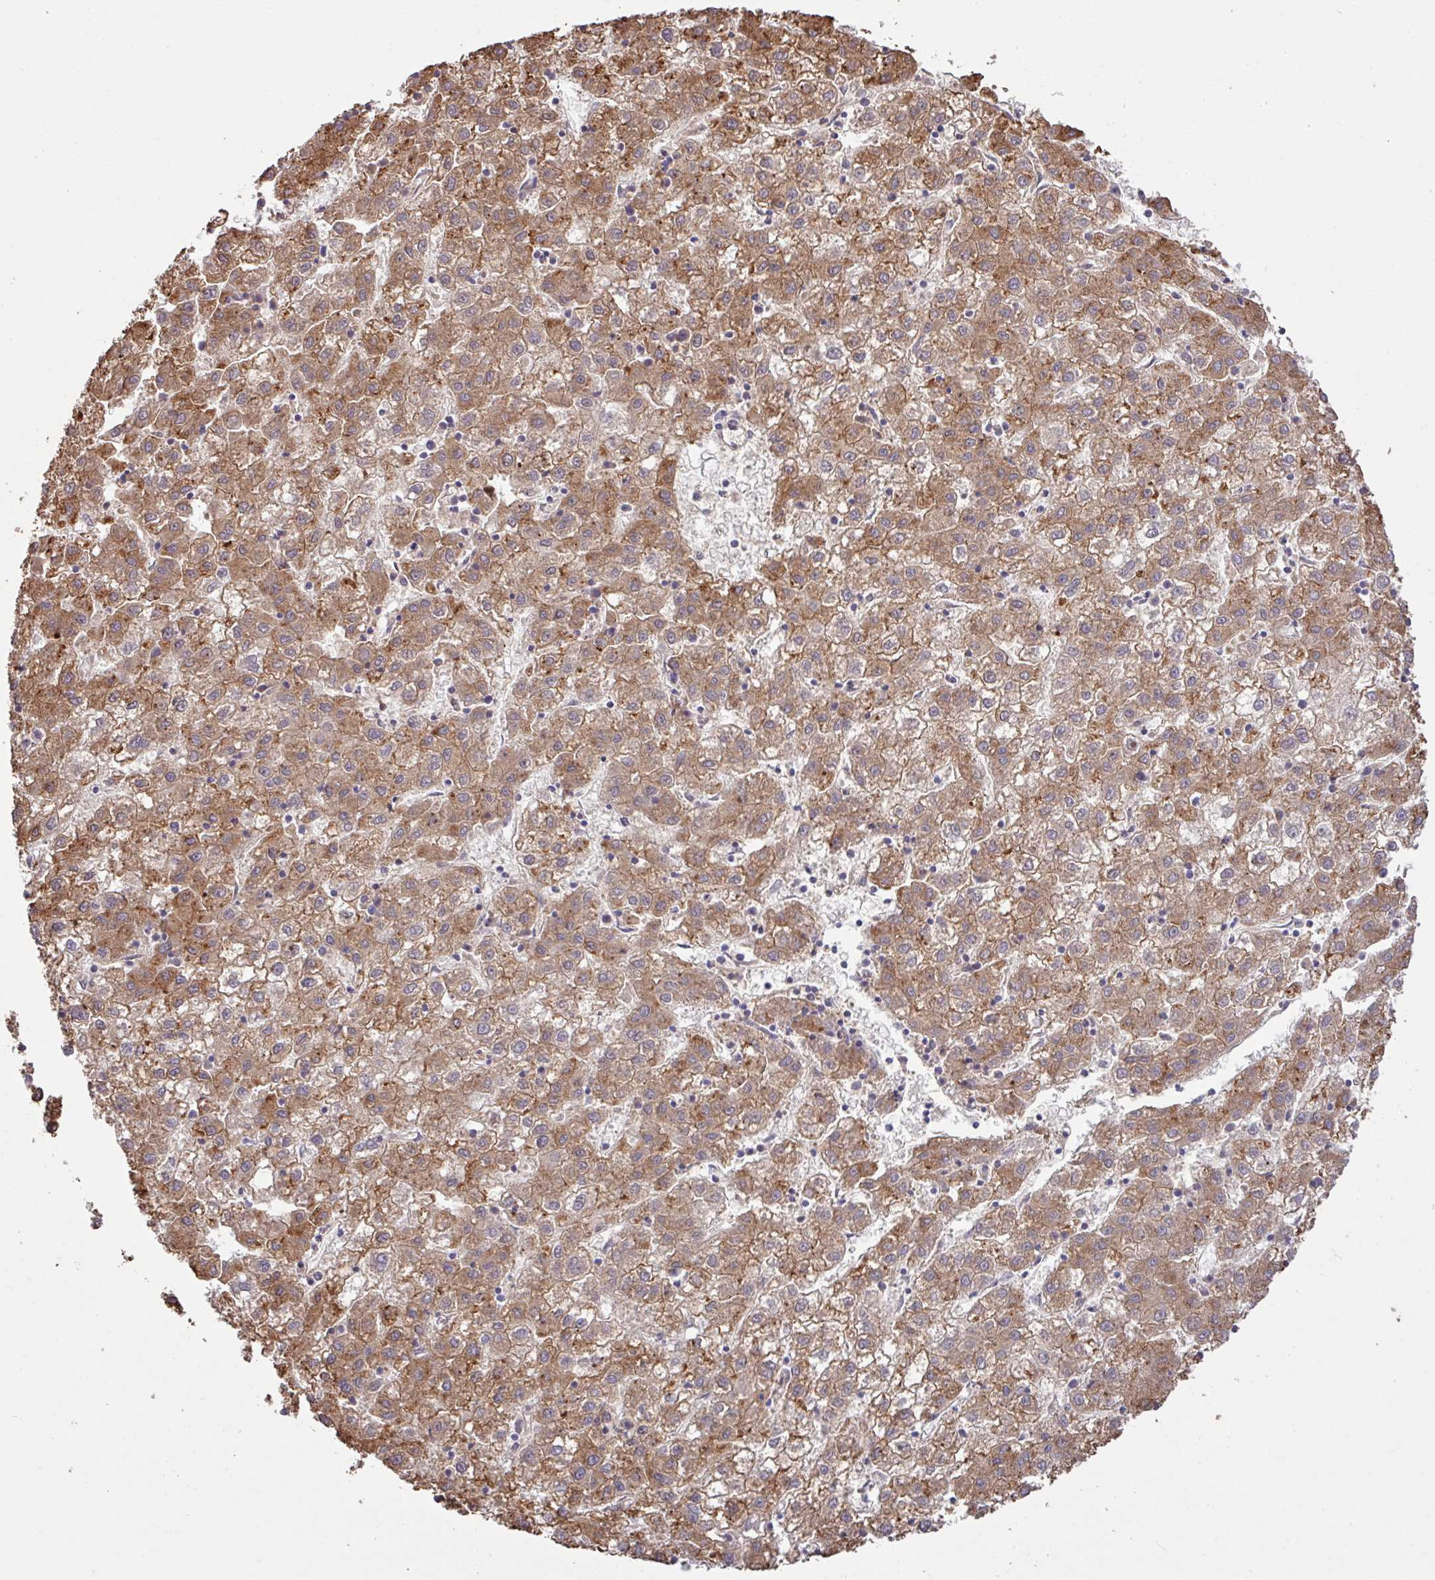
{"staining": {"intensity": "moderate", "quantity": ">75%", "location": "cytoplasmic/membranous"}, "tissue": "liver cancer", "cell_type": "Tumor cells", "image_type": "cancer", "snomed": [{"axis": "morphology", "description": "Carcinoma, Hepatocellular, NOS"}, {"axis": "topography", "description": "Liver"}], "caption": "An immunohistochemistry (IHC) histopathology image of neoplastic tissue is shown. Protein staining in brown labels moderate cytoplasmic/membranous positivity in liver cancer (hepatocellular carcinoma) within tumor cells. (DAB IHC, brown staining for protein, blue staining for nuclei).", "gene": "LRRC53", "patient": {"sex": "male", "age": 72}}